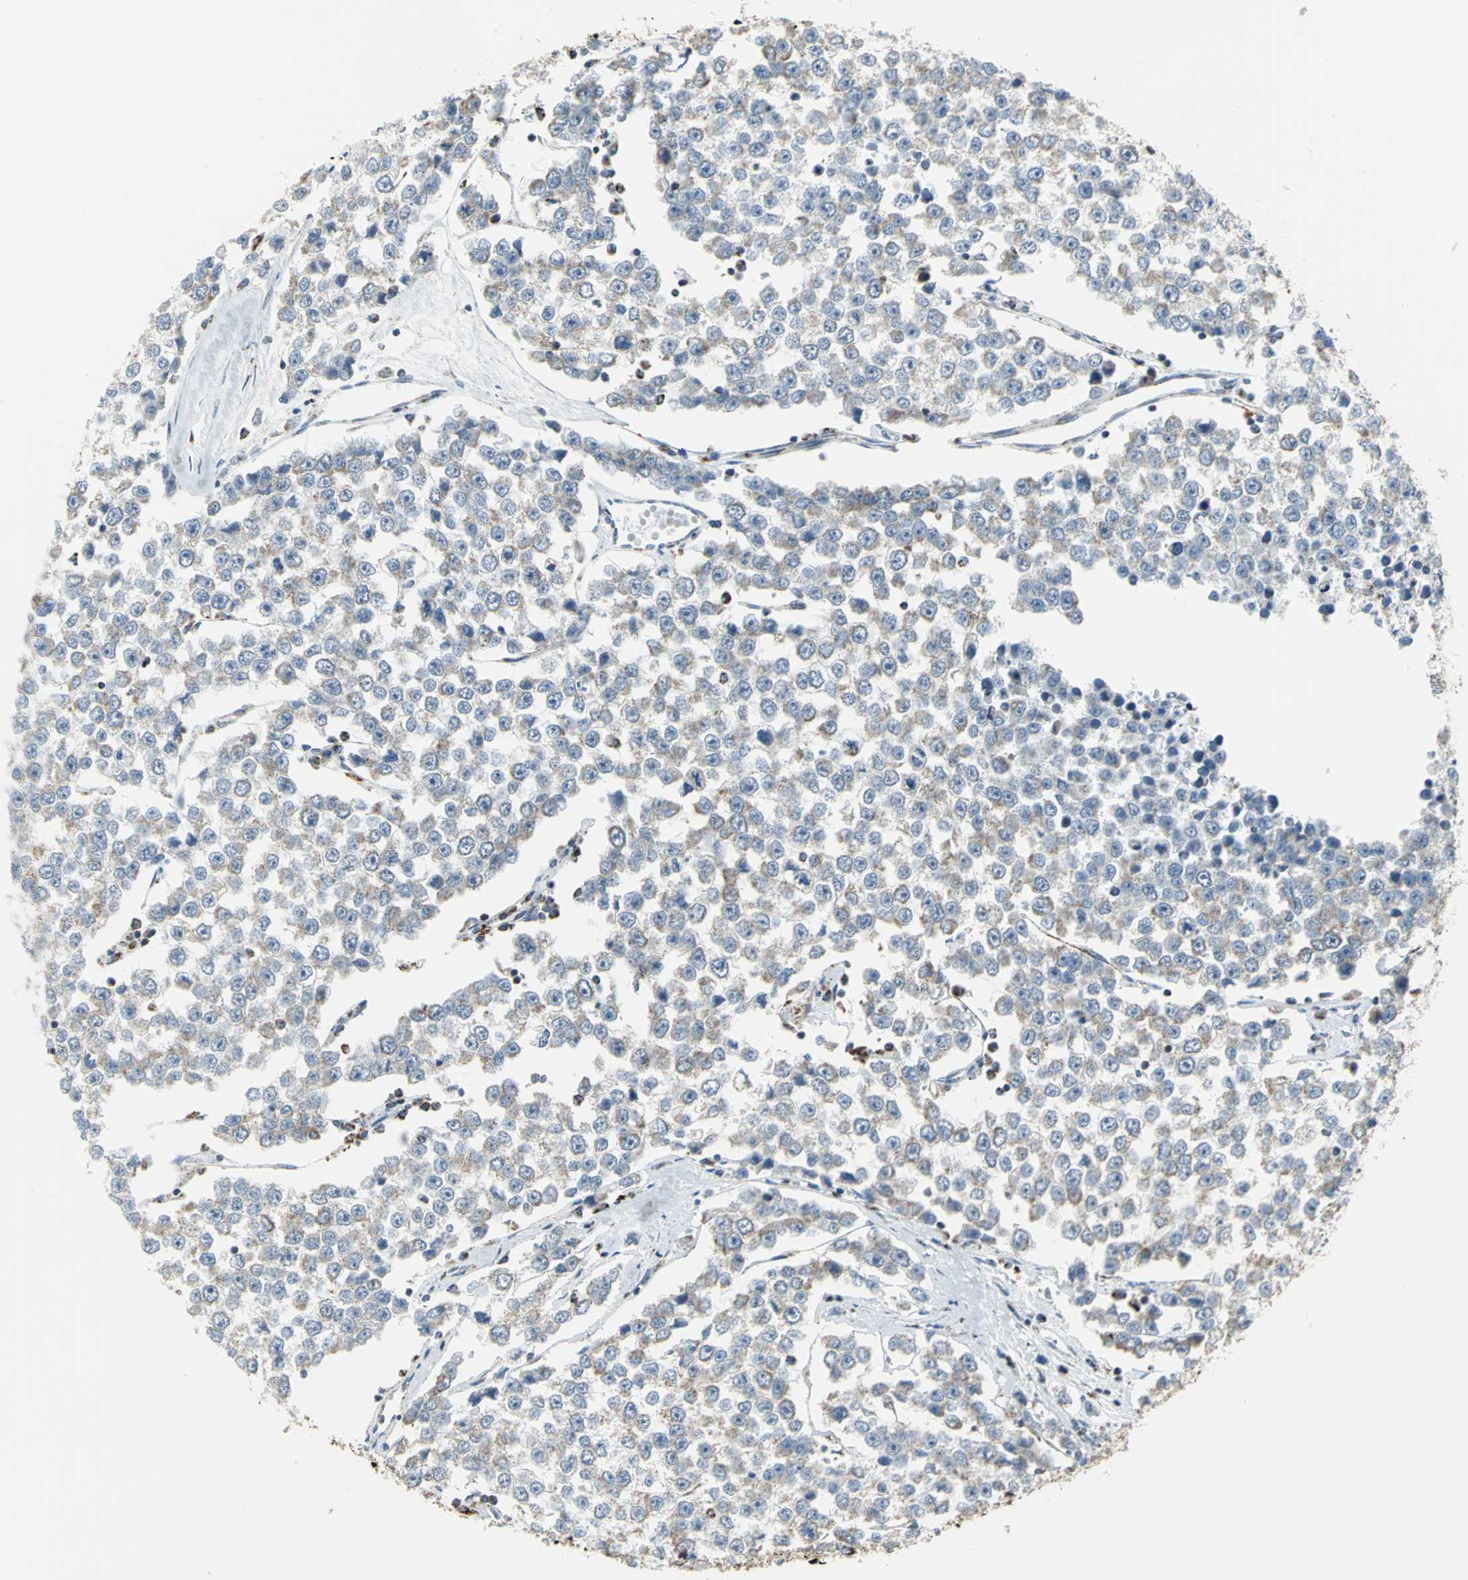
{"staining": {"intensity": "weak", "quantity": "25%-75%", "location": "cytoplasmic/membranous"}, "tissue": "testis cancer", "cell_type": "Tumor cells", "image_type": "cancer", "snomed": [{"axis": "morphology", "description": "Seminoma, NOS"}, {"axis": "morphology", "description": "Carcinoma, Embryonal, NOS"}, {"axis": "topography", "description": "Testis"}], "caption": "DAB (3,3'-diaminobenzidine) immunohistochemical staining of human testis cancer (seminoma) reveals weak cytoplasmic/membranous protein expression in about 25%-75% of tumor cells.", "gene": "NTRK1", "patient": {"sex": "male", "age": 52}}